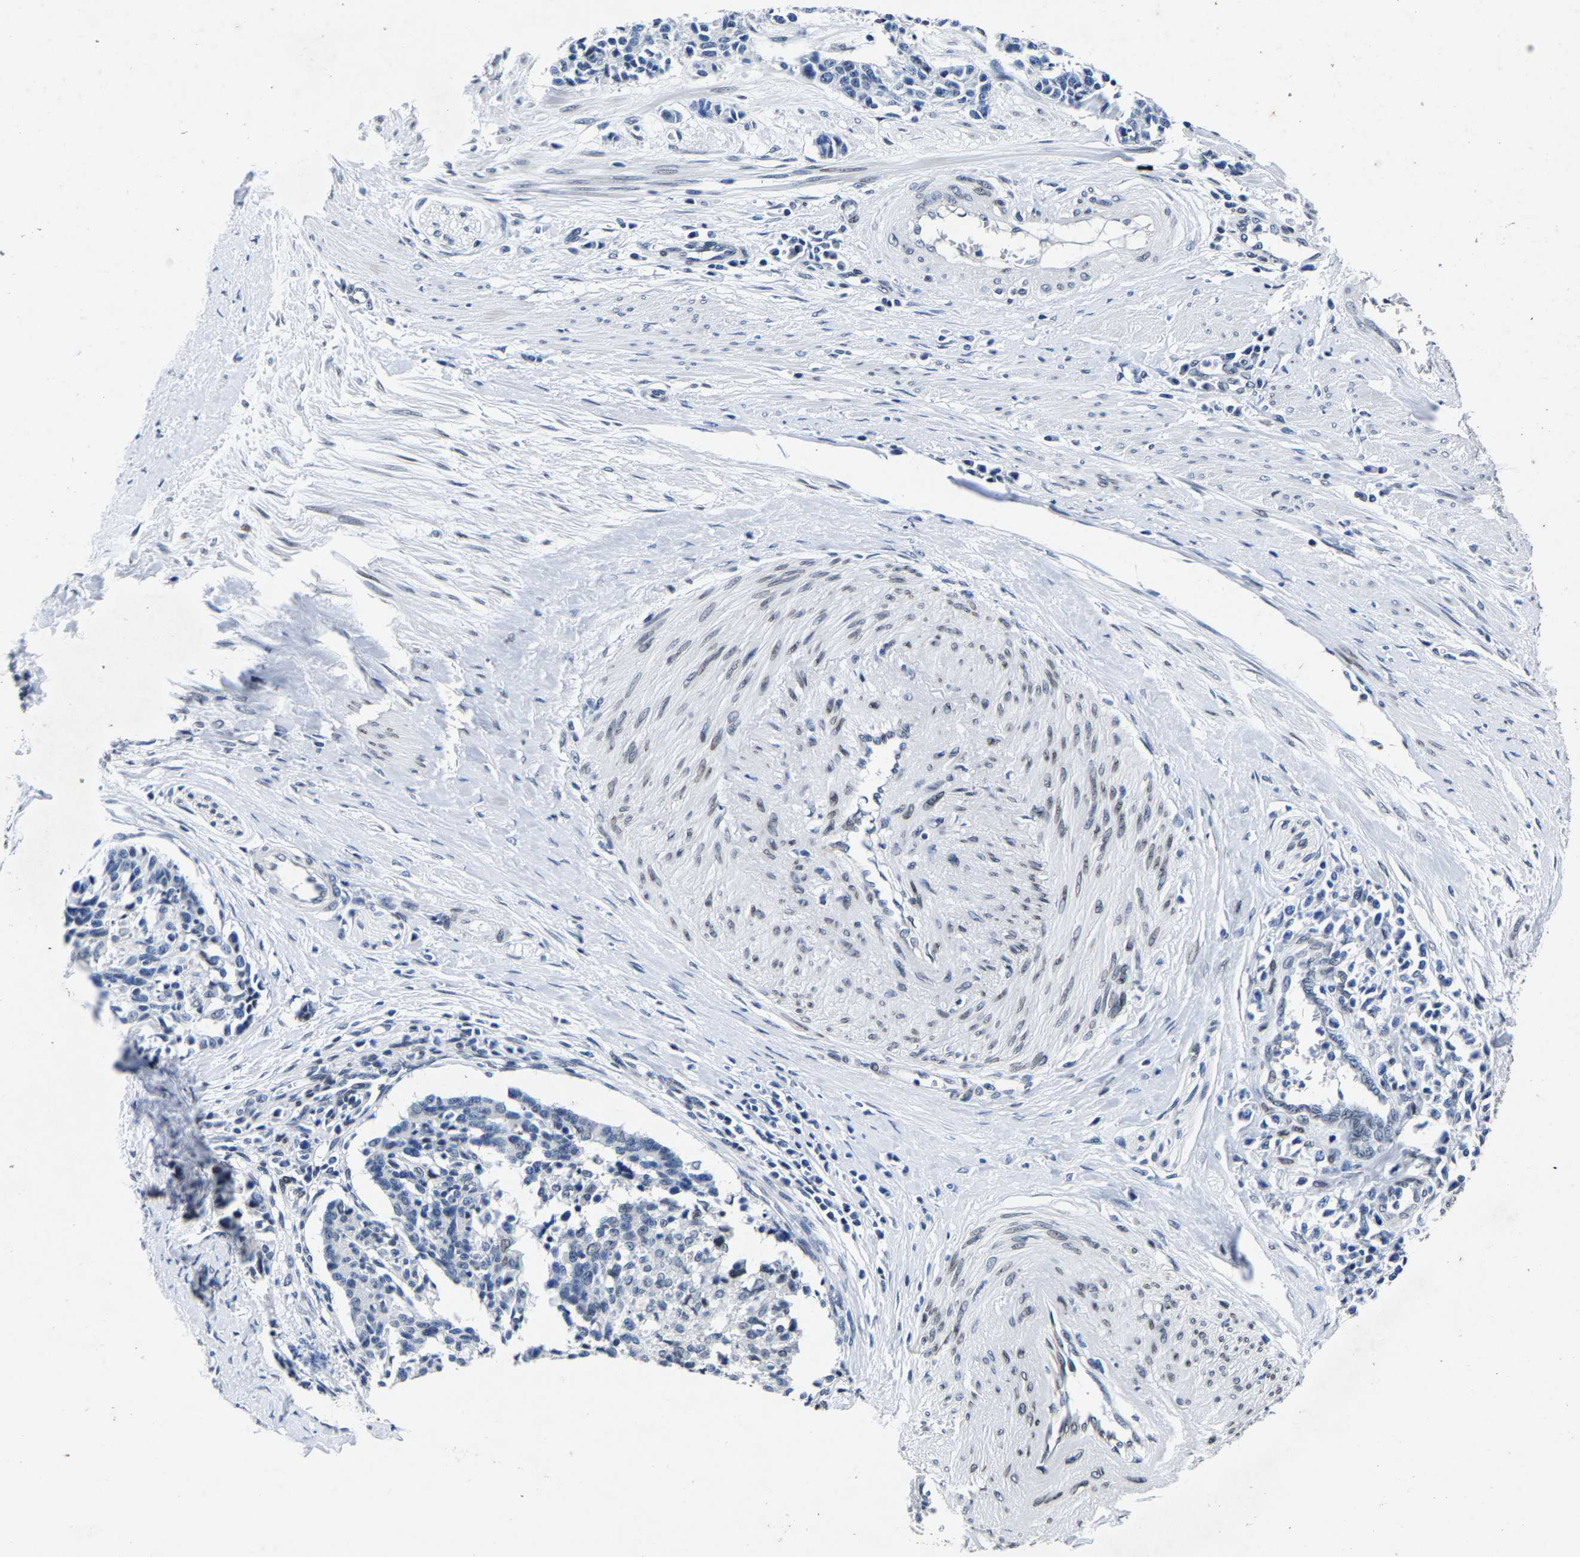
{"staining": {"intensity": "negative", "quantity": "none", "location": "none"}, "tissue": "cervical cancer", "cell_type": "Tumor cells", "image_type": "cancer", "snomed": [{"axis": "morphology", "description": "Squamous cell carcinoma, NOS"}, {"axis": "topography", "description": "Cervix"}], "caption": "Tumor cells are negative for brown protein staining in cervical cancer. (DAB immunohistochemistry, high magnification).", "gene": "UBN2", "patient": {"sex": "female", "age": 35}}